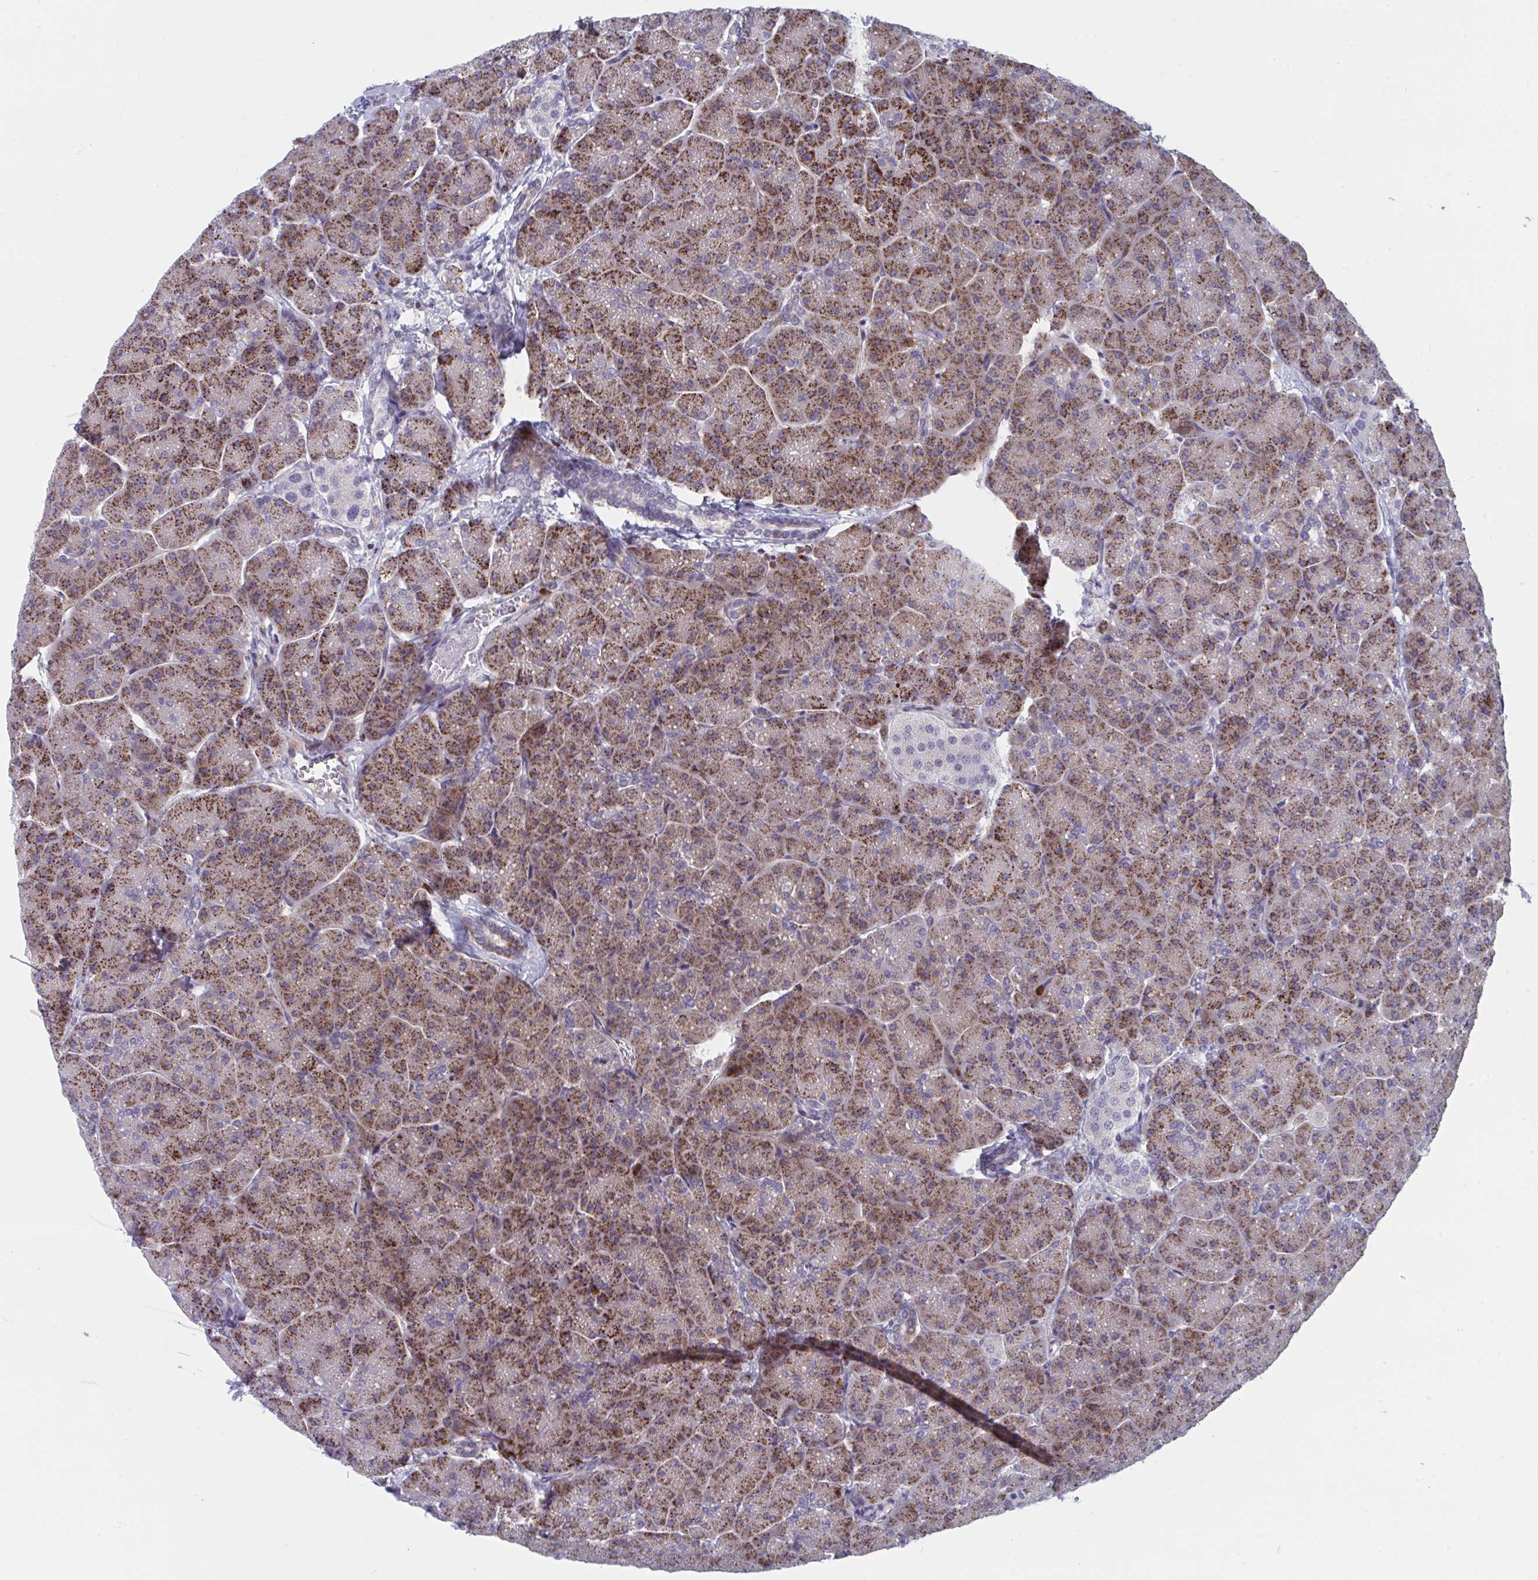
{"staining": {"intensity": "moderate", "quantity": ">75%", "location": "cytoplasmic/membranous"}, "tissue": "pancreas", "cell_type": "Exocrine glandular cells", "image_type": "normal", "snomed": [{"axis": "morphology", "description": "Normal tissue, NOS"}, {"axis": "topography", "description": "Pancreas"}, {"axis": "topography", "description": "Peripheral nerve tissue"}], "caption": "Pancreas stained with immunohistochemistry (IHC) demonstrates moderate cytoplasmic/membranous positivity in approximately >75% of exocrine glandular cells. The staining was performed using DAB (3,3'-diaminobenzidine) to visualize the protein expression in brown, while the nuclei were stained in blue with hematoxylin (Magnification: 20x).", "gene": "AOC2", "patient": {"sex": "male", "age": 54}}